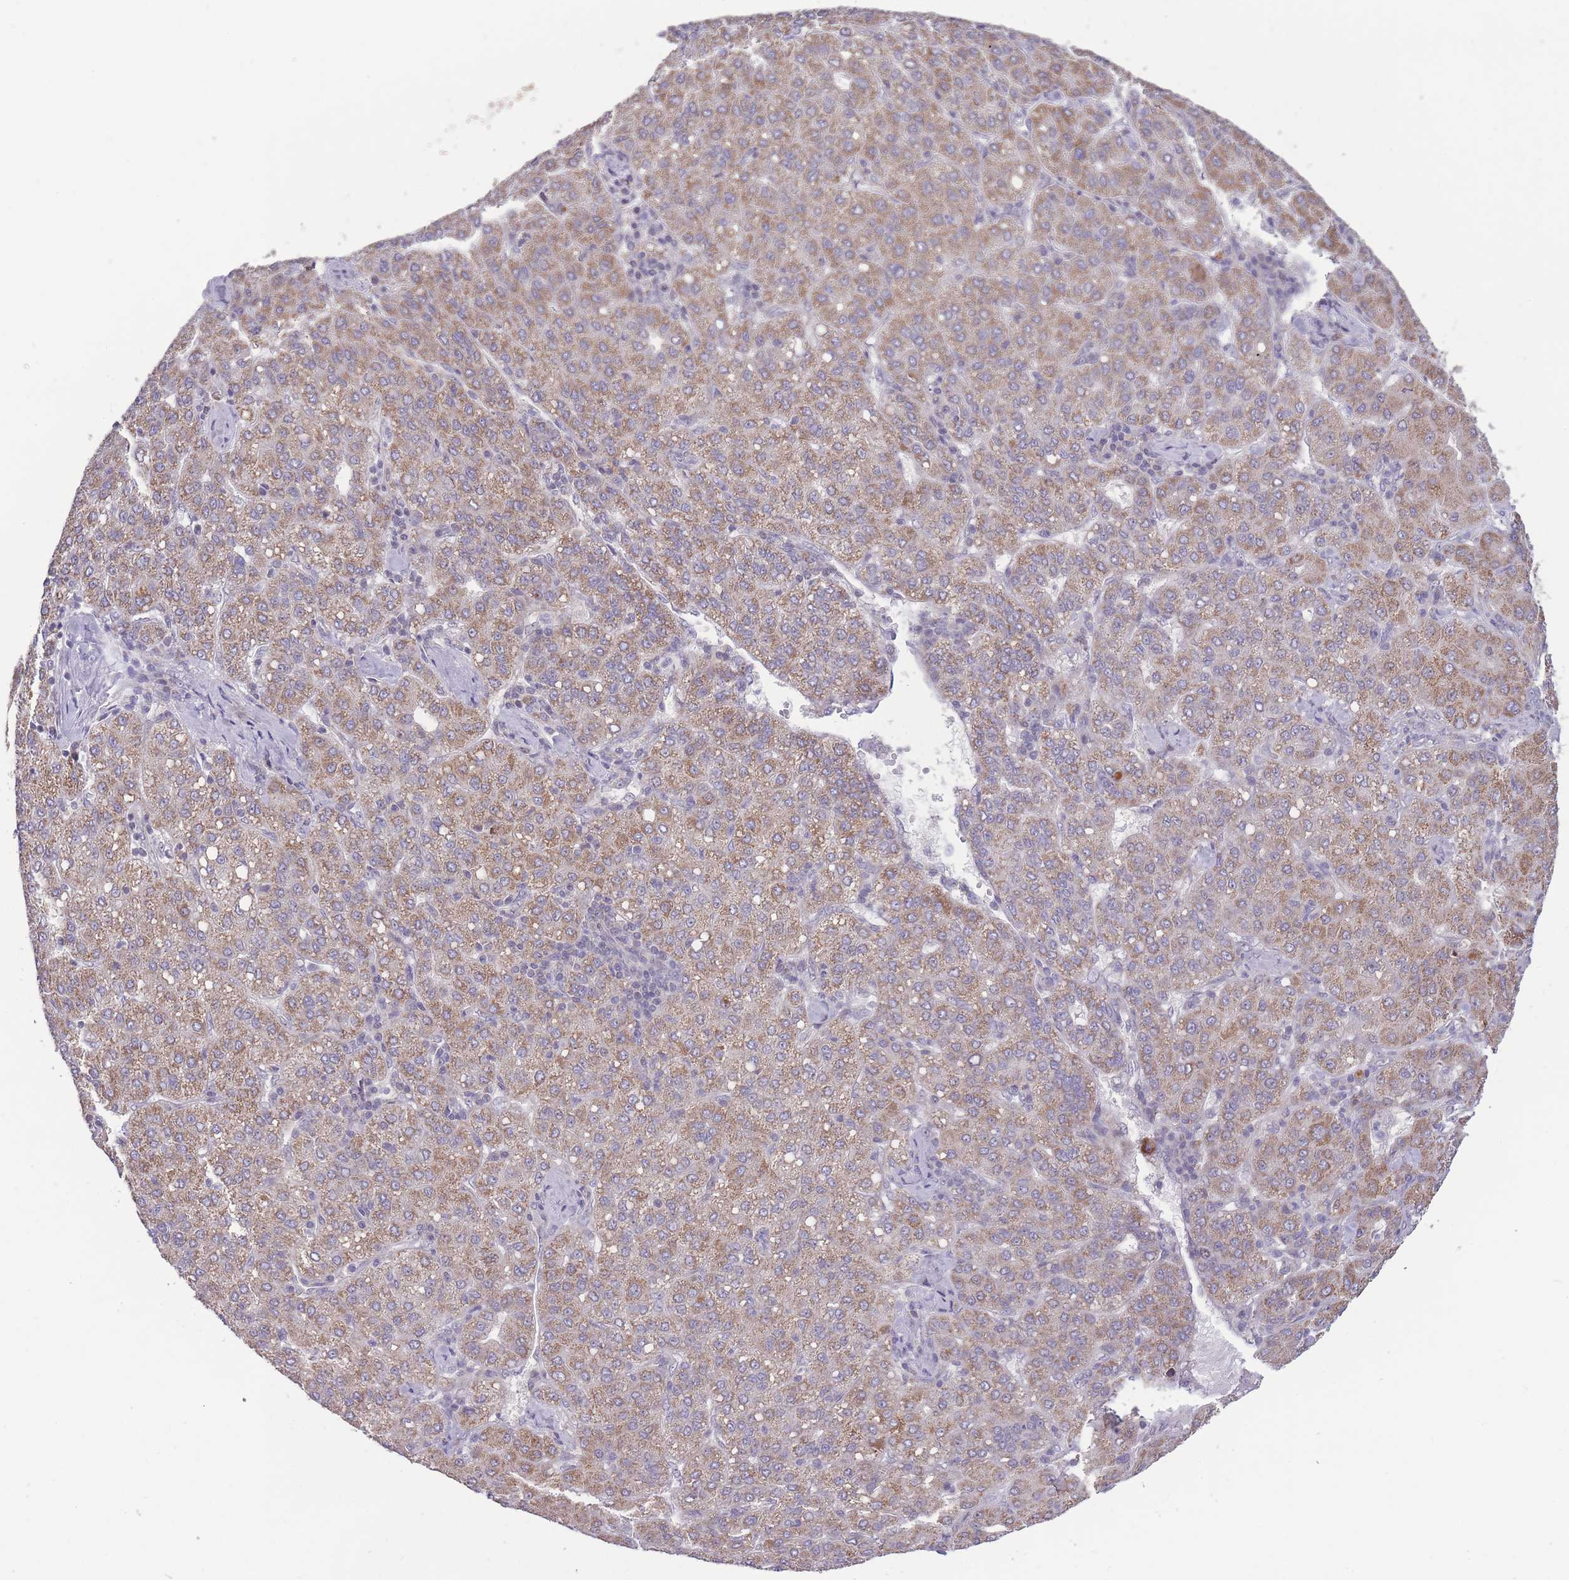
{"staining": {"intensity": "moderate", "quantity": ">75%", "location": "cytoplasmic/membranous"}, "tissue": "liver cancer", "cell_type": "Tumor cells", "image_type": "cancer", "snomed": [{"axis": "morphology", "description": "Carcinoma, Hepatocellular, NOS"}, {"axis": "topography", "description": "Liver"}], "caption": "An image of liver cancer stained for a protein demonstrates moderate cytoplasmic/membranous brown staining in tumor cells.", "gene": "MCIDAS", "patient": {"sex": "male", "age": 65}}